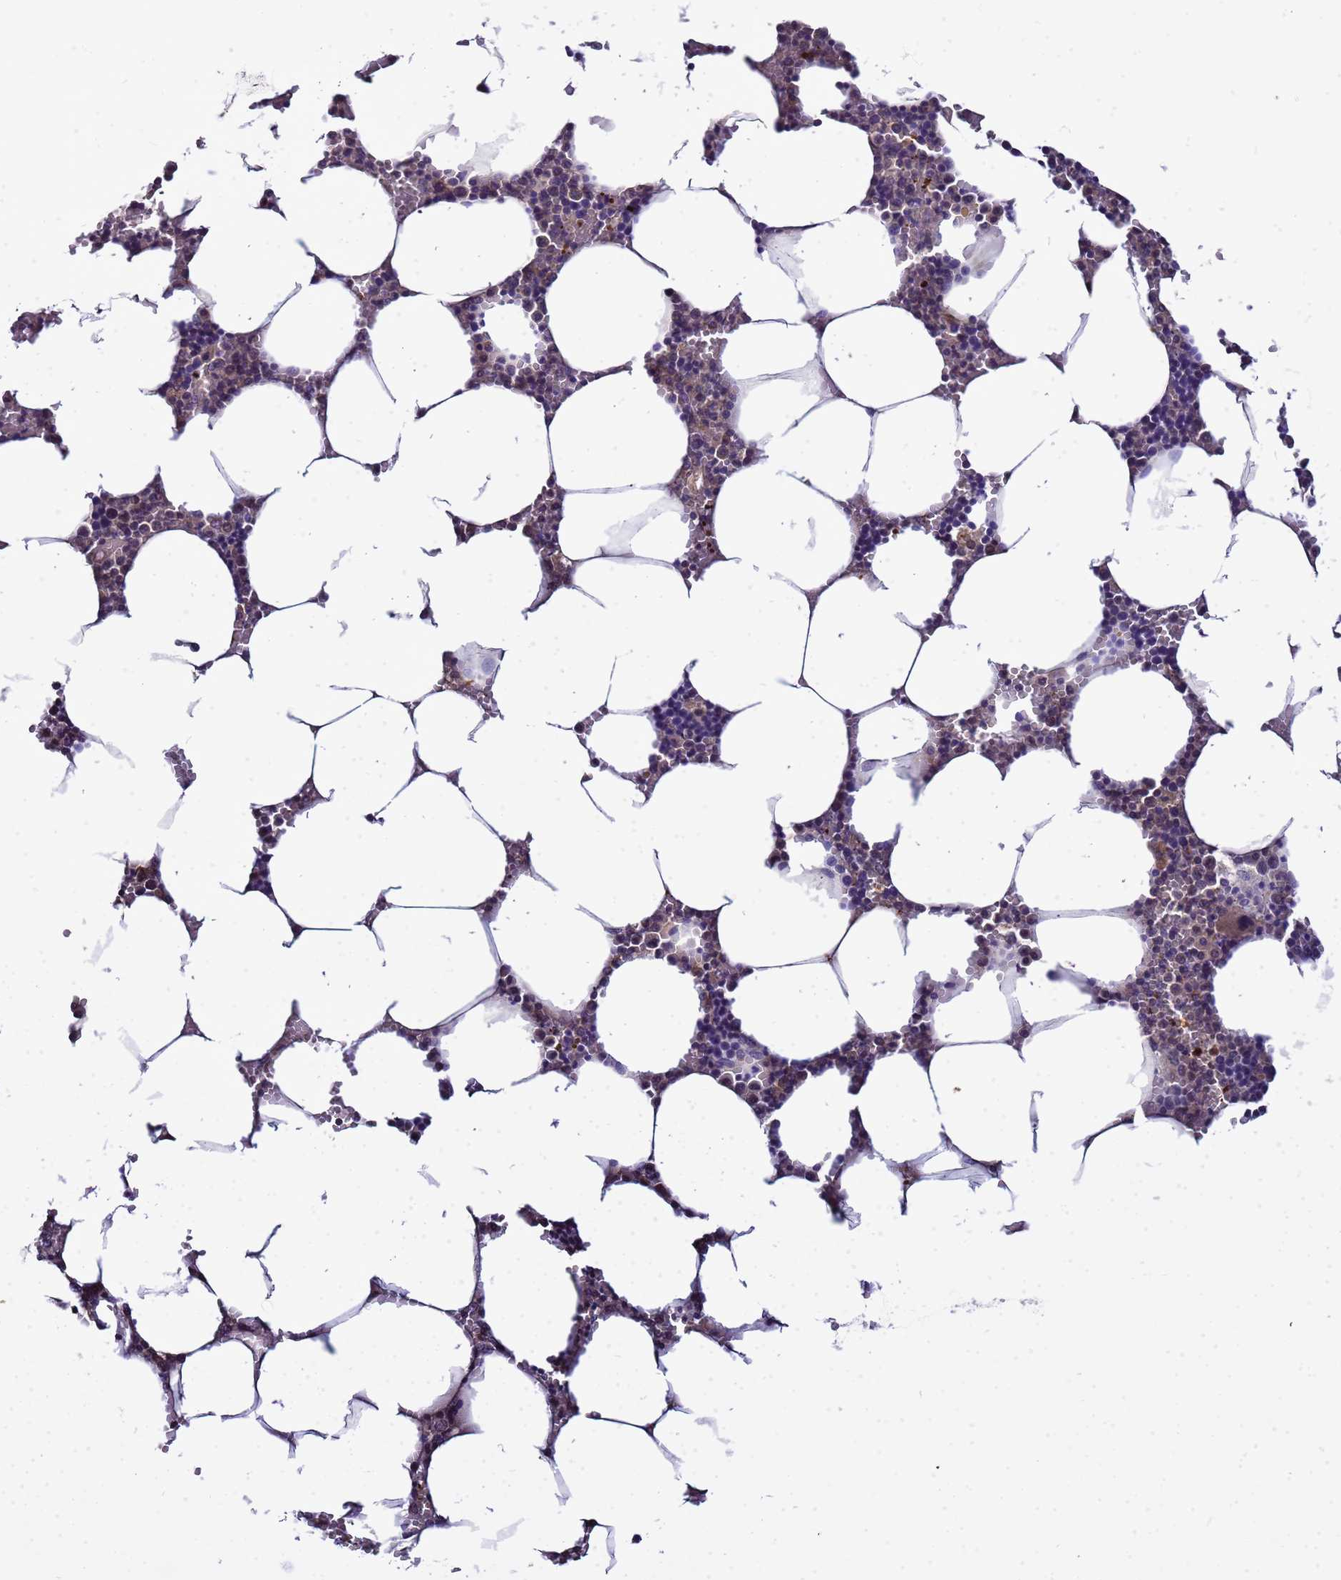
{"staining": {"intensity": "weak", "quantity": "<25%", "location": "cytoplasmic/membranous"}, "tissue": "bone marrow", "cell_type": "Hematopoietic cells", "image_type": "normal", "snomed": [{"axis": "morphology", "description": "Normal tissue, NOS"}, {"axis": "topography", "description": "Bone marrow"}], "caption": "Immunohistochemistry image of benign bone marrow: bone marrow stained with DAB exhibits no significant protein positivity in hematopoietic cells. The staining is performed using DAB (3,3'-diaminobenzidine) brown chromogen with nuclei counter-stained in using hematoxylin.", "gene": "ELMOD2", "patient": {"sex": "male", "age": 70}}